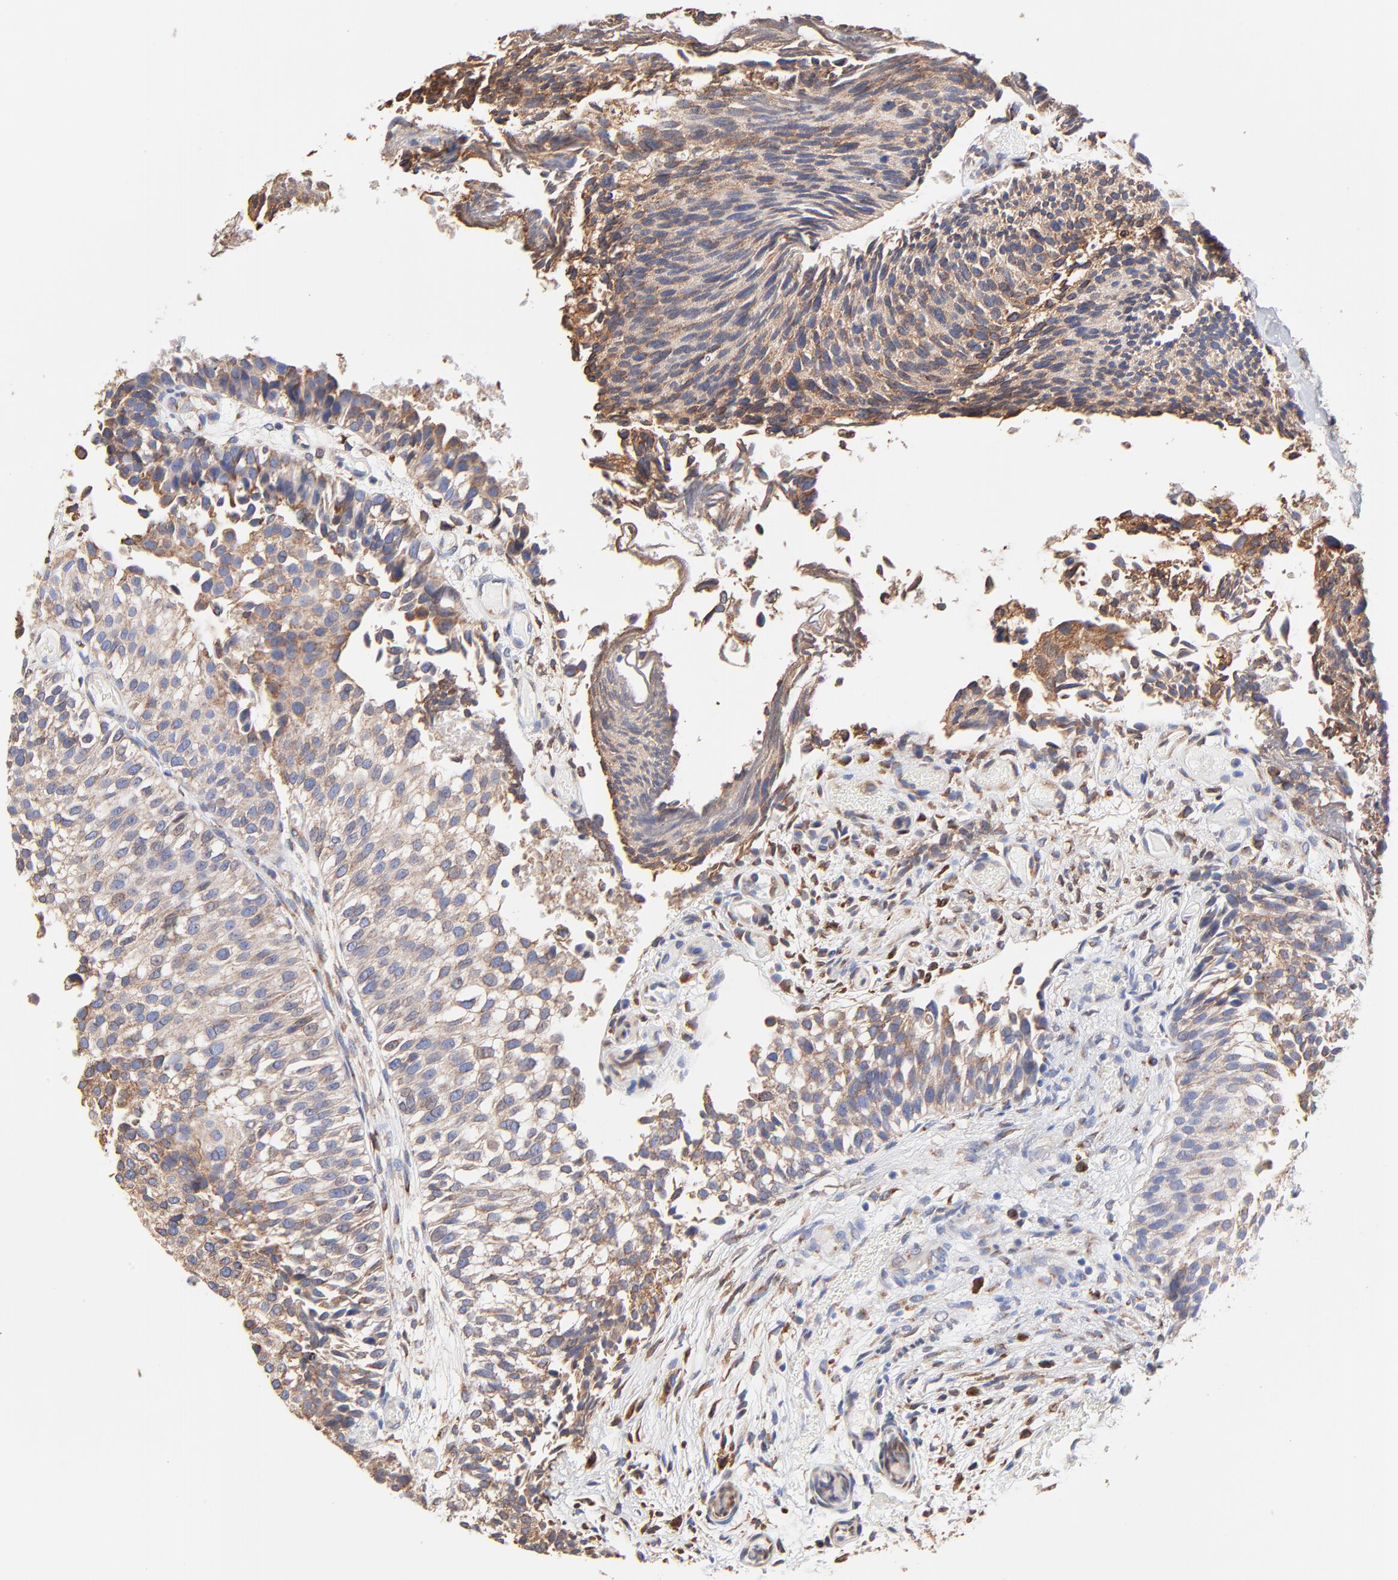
{"staining": {"intensity": "weak", "quantity": ">75%", "location": "cytoplasmic/membranous"}, "tissue": "urothelial cancer", "cell_type": "Tumor cells", "image_type": "cancer", "snomed": [{"axis": "morphology", "description": "Urothelial carcinoma, Low grade"}, {"axis": "topography", "description": "Urinary bladder"}], "caption": "An image of human low-grade urothelial carcinoma stained for a protein shows weak cytoplasmic/membranous brown staining in tumor cells.", "gene": "LMAN1", "patient": {"sex": "male", "age": 84}}